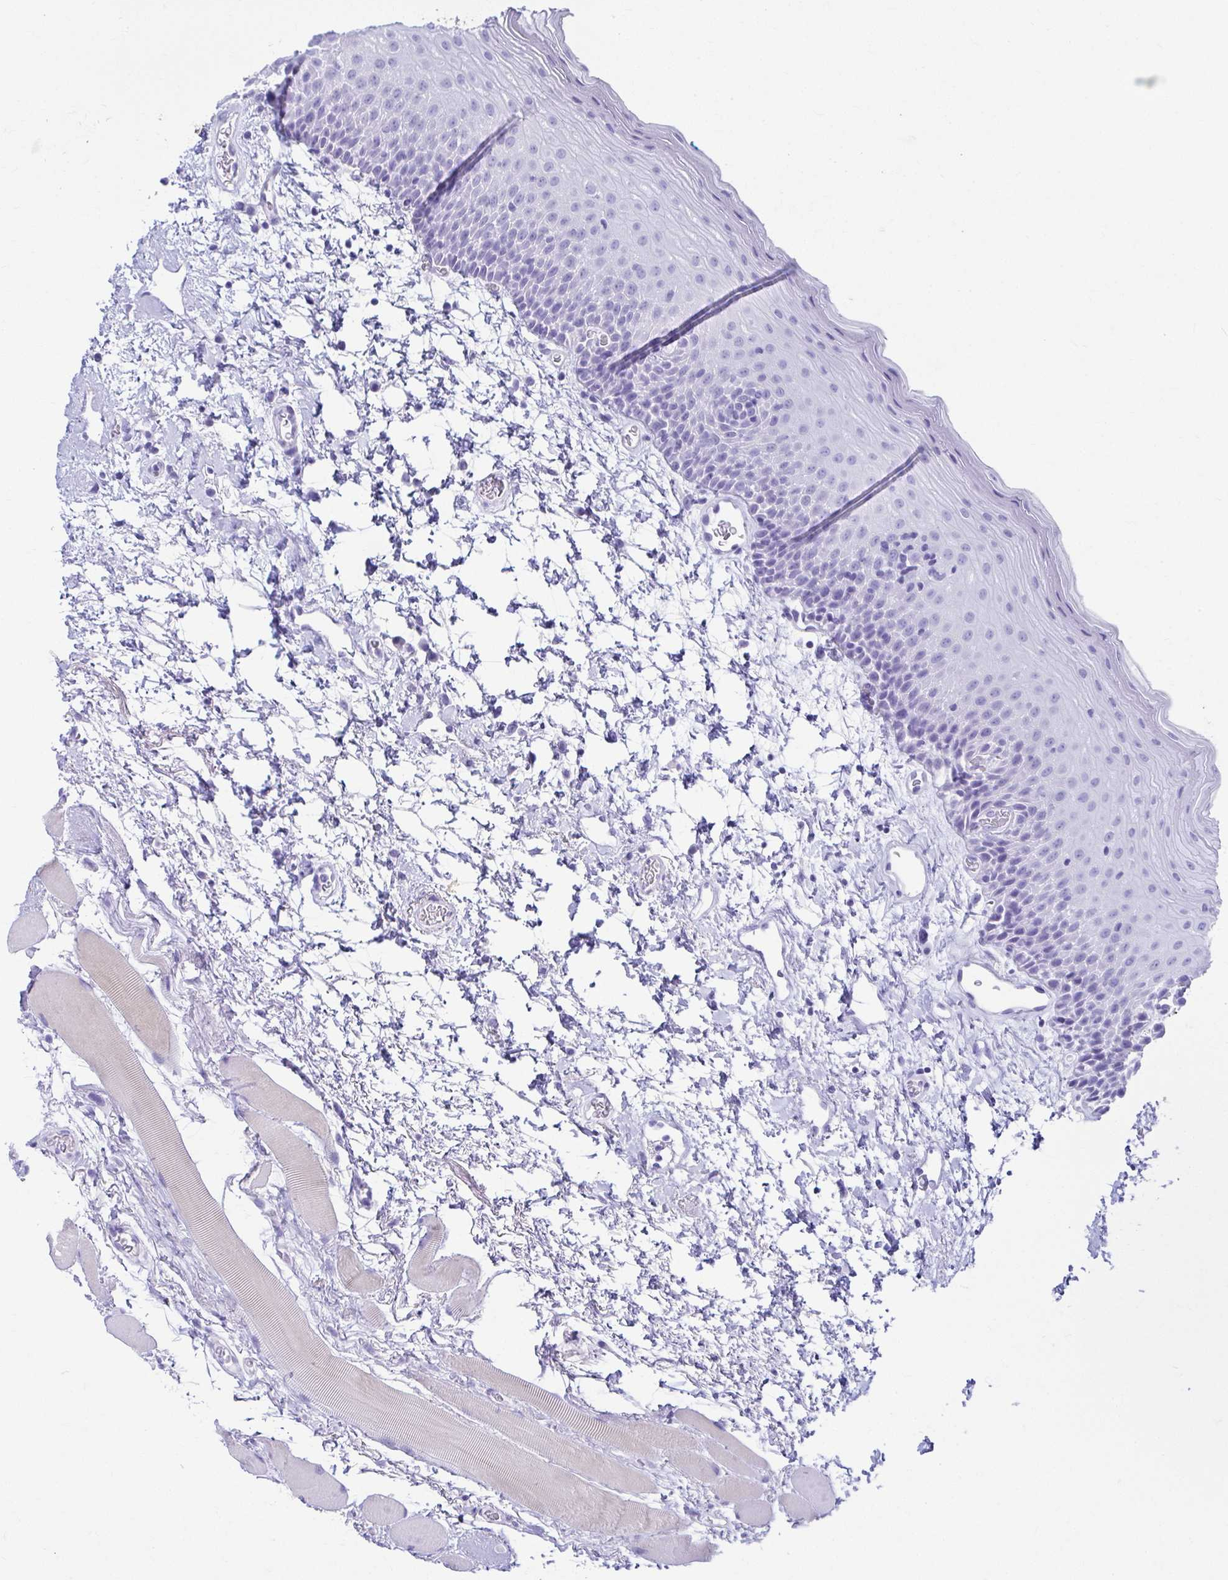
{"staining": {"intensity": "negative", "quantity": "none", "location": "none"}, "tissue": "oral mucosa", "cell_type": "Squamous epithelial cells", "image_type": "normal", "snomed": [{"axis": "morphology", "description": "Normal tissue, NOS"}, {"axis": "topography", "description": "Oral tissue"}], "caption": "This is a micrograph of immunohistochemistry staining of unremarkable oral mucosa, which shows no staining in squamous epithelial cells.", "gene": "ATP4B", "patient": {"sex": "female", "age": 82}}